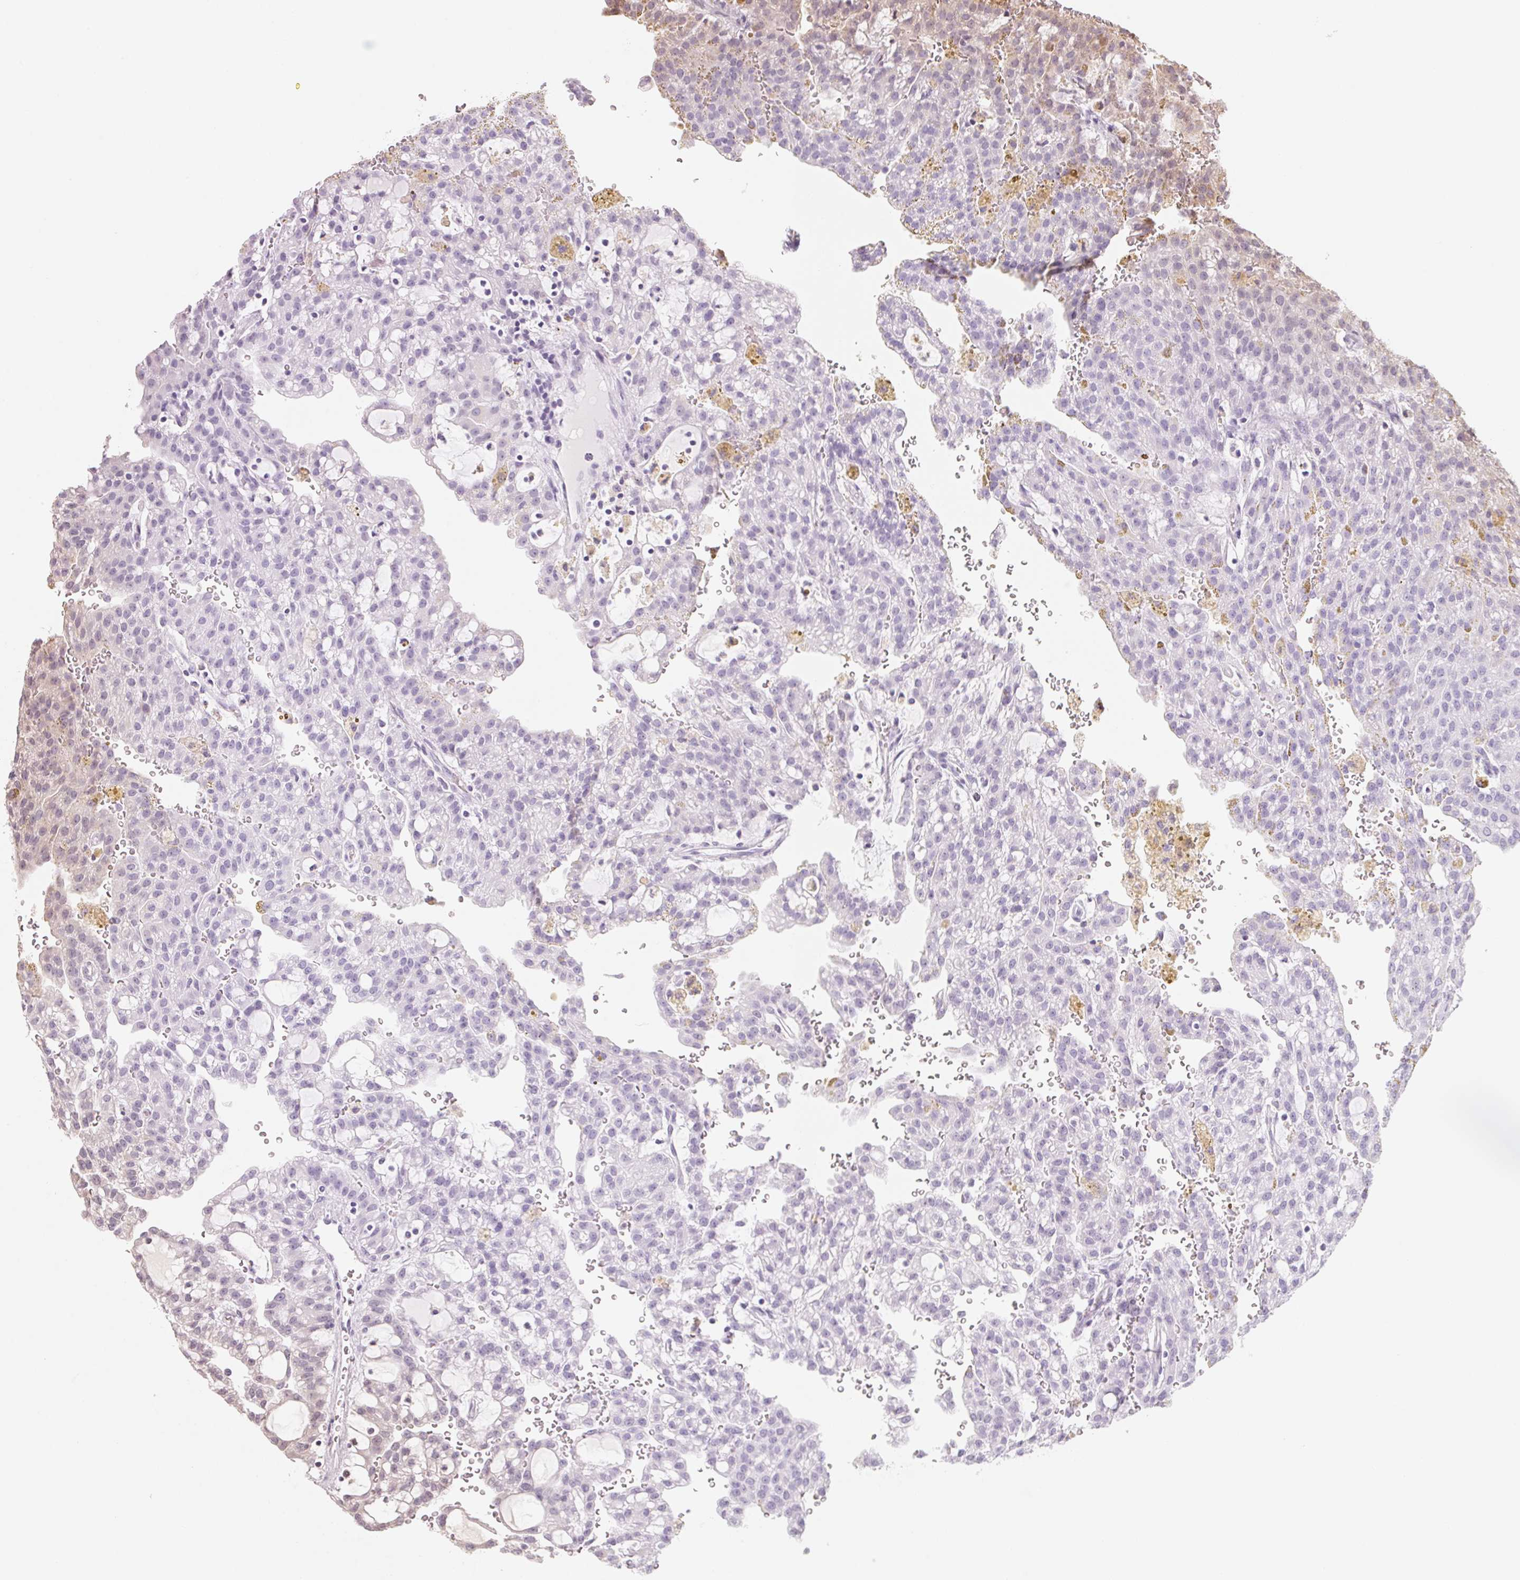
{"staining": {"intensity": "negative", "quantity": "none", "location": "none"}, "tissue": "renal cancer", "cell_type": "Tumor cells", "image_type": "cancer", "snomed": [{"axis": "morphology", "description": "Adenocarcinoma, NOS"}, {"axis": "topography", "description": "Kidney"}], "caption": "Renal adenocarcinoma was stained to show a protein in brown. There is no significant expression in tumor cells.", "gene": "ANKRD31", "patient": {"sex": "male", "age": 63}}